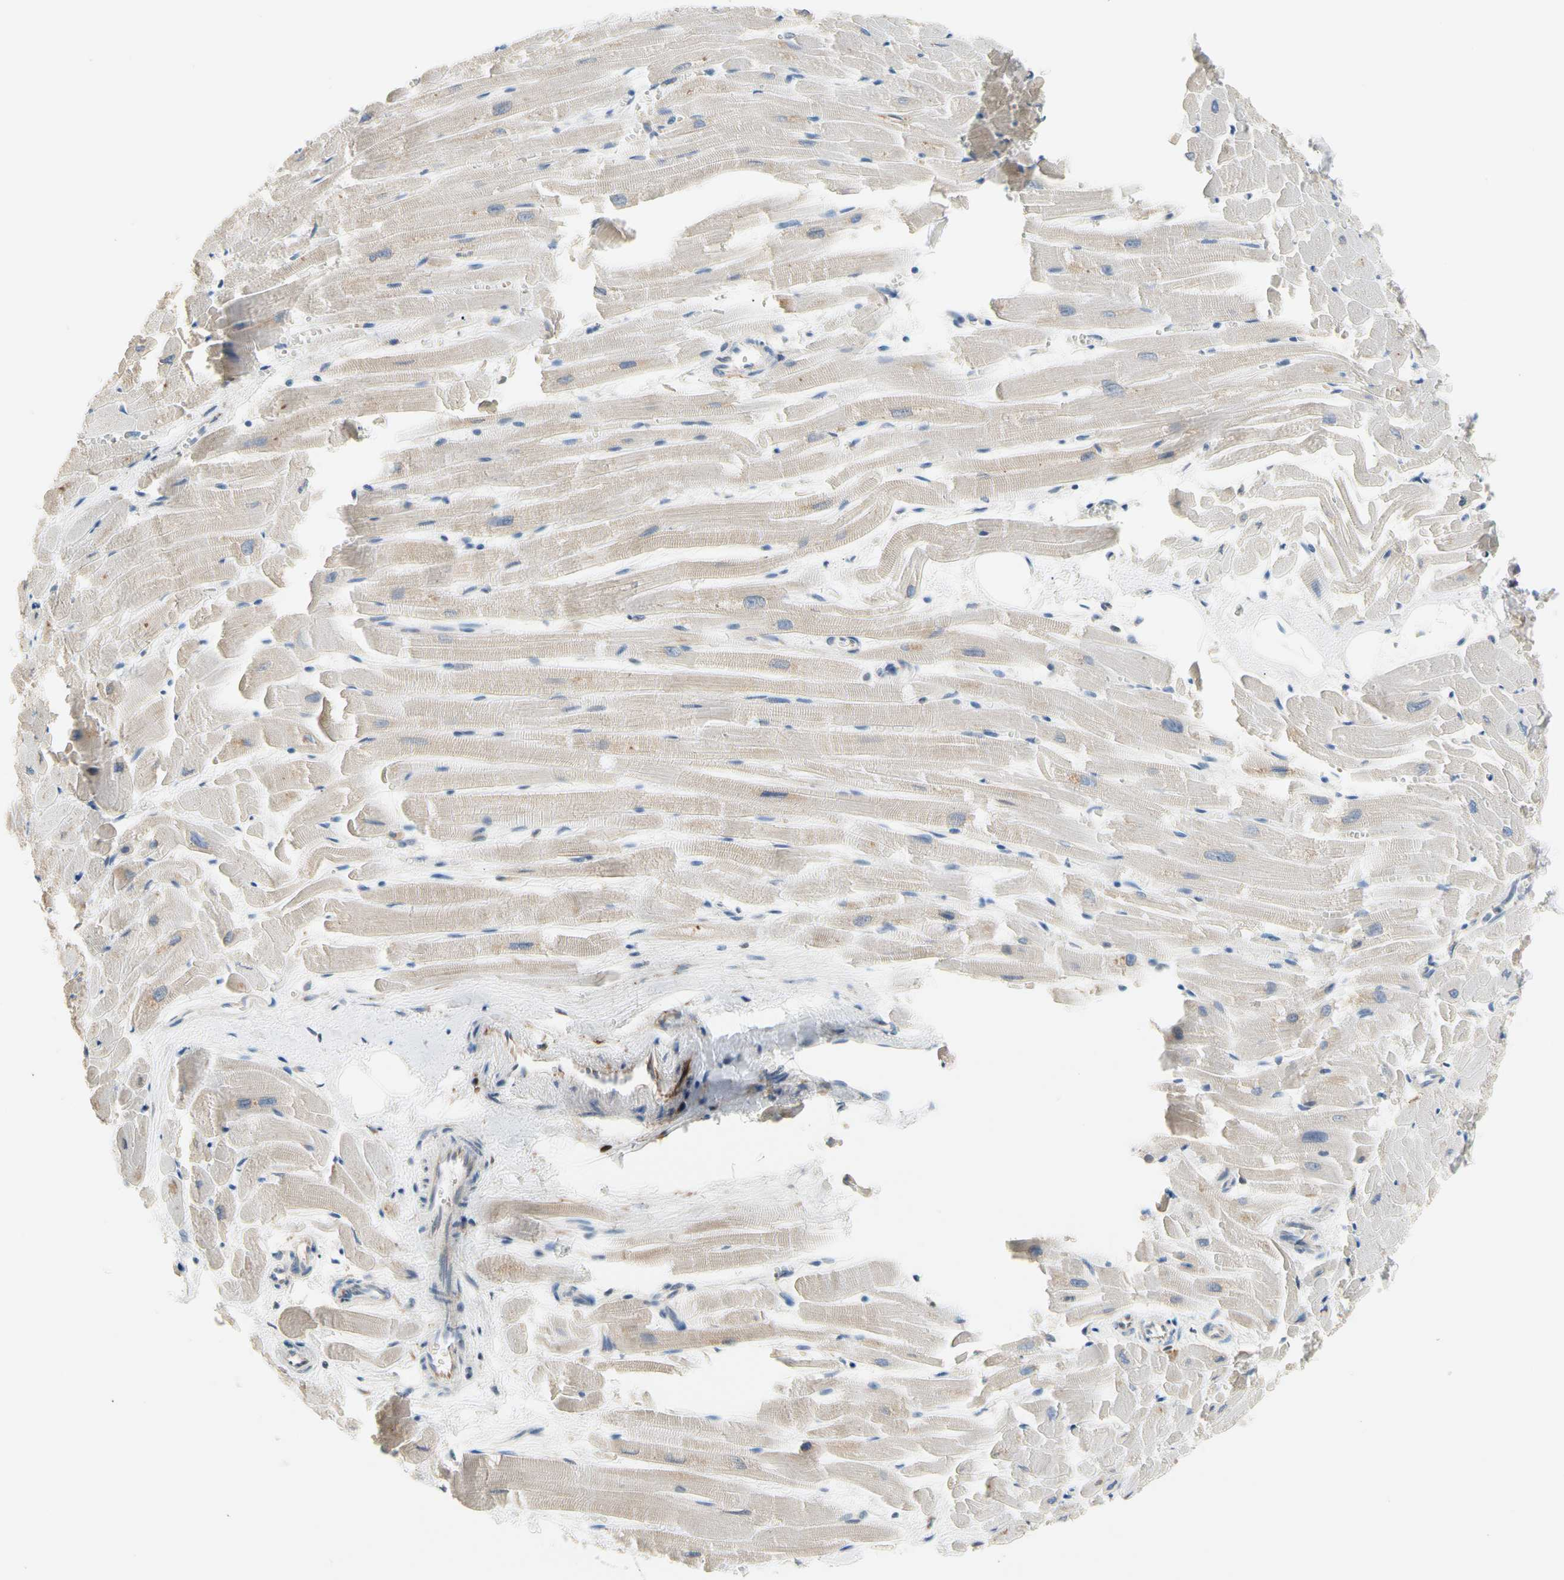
{"staining": {"intensity": "moderate", "quantity": "25%-75%", "location": "cytoplasmic/membranous"}, "tissue": "heart muscle", "cell_type": "Cardiomyocytes", "image_type": "normal", "snomed": [{"axis": "morphology", "description": "Normal tissue, NOS"}, {"axis": "topography", "description": "Heart"}], "caption": "DAB (3,3'-diaminobenzidine) immunohistochemical staining of benign heart muscle demonstrates moderate cytoplasmic/membranous protein staining in approximately 25%-75% of cardiomyocytes.", "gene": "MAP3K3", "patient": {"sex": "female", "age": 19}}